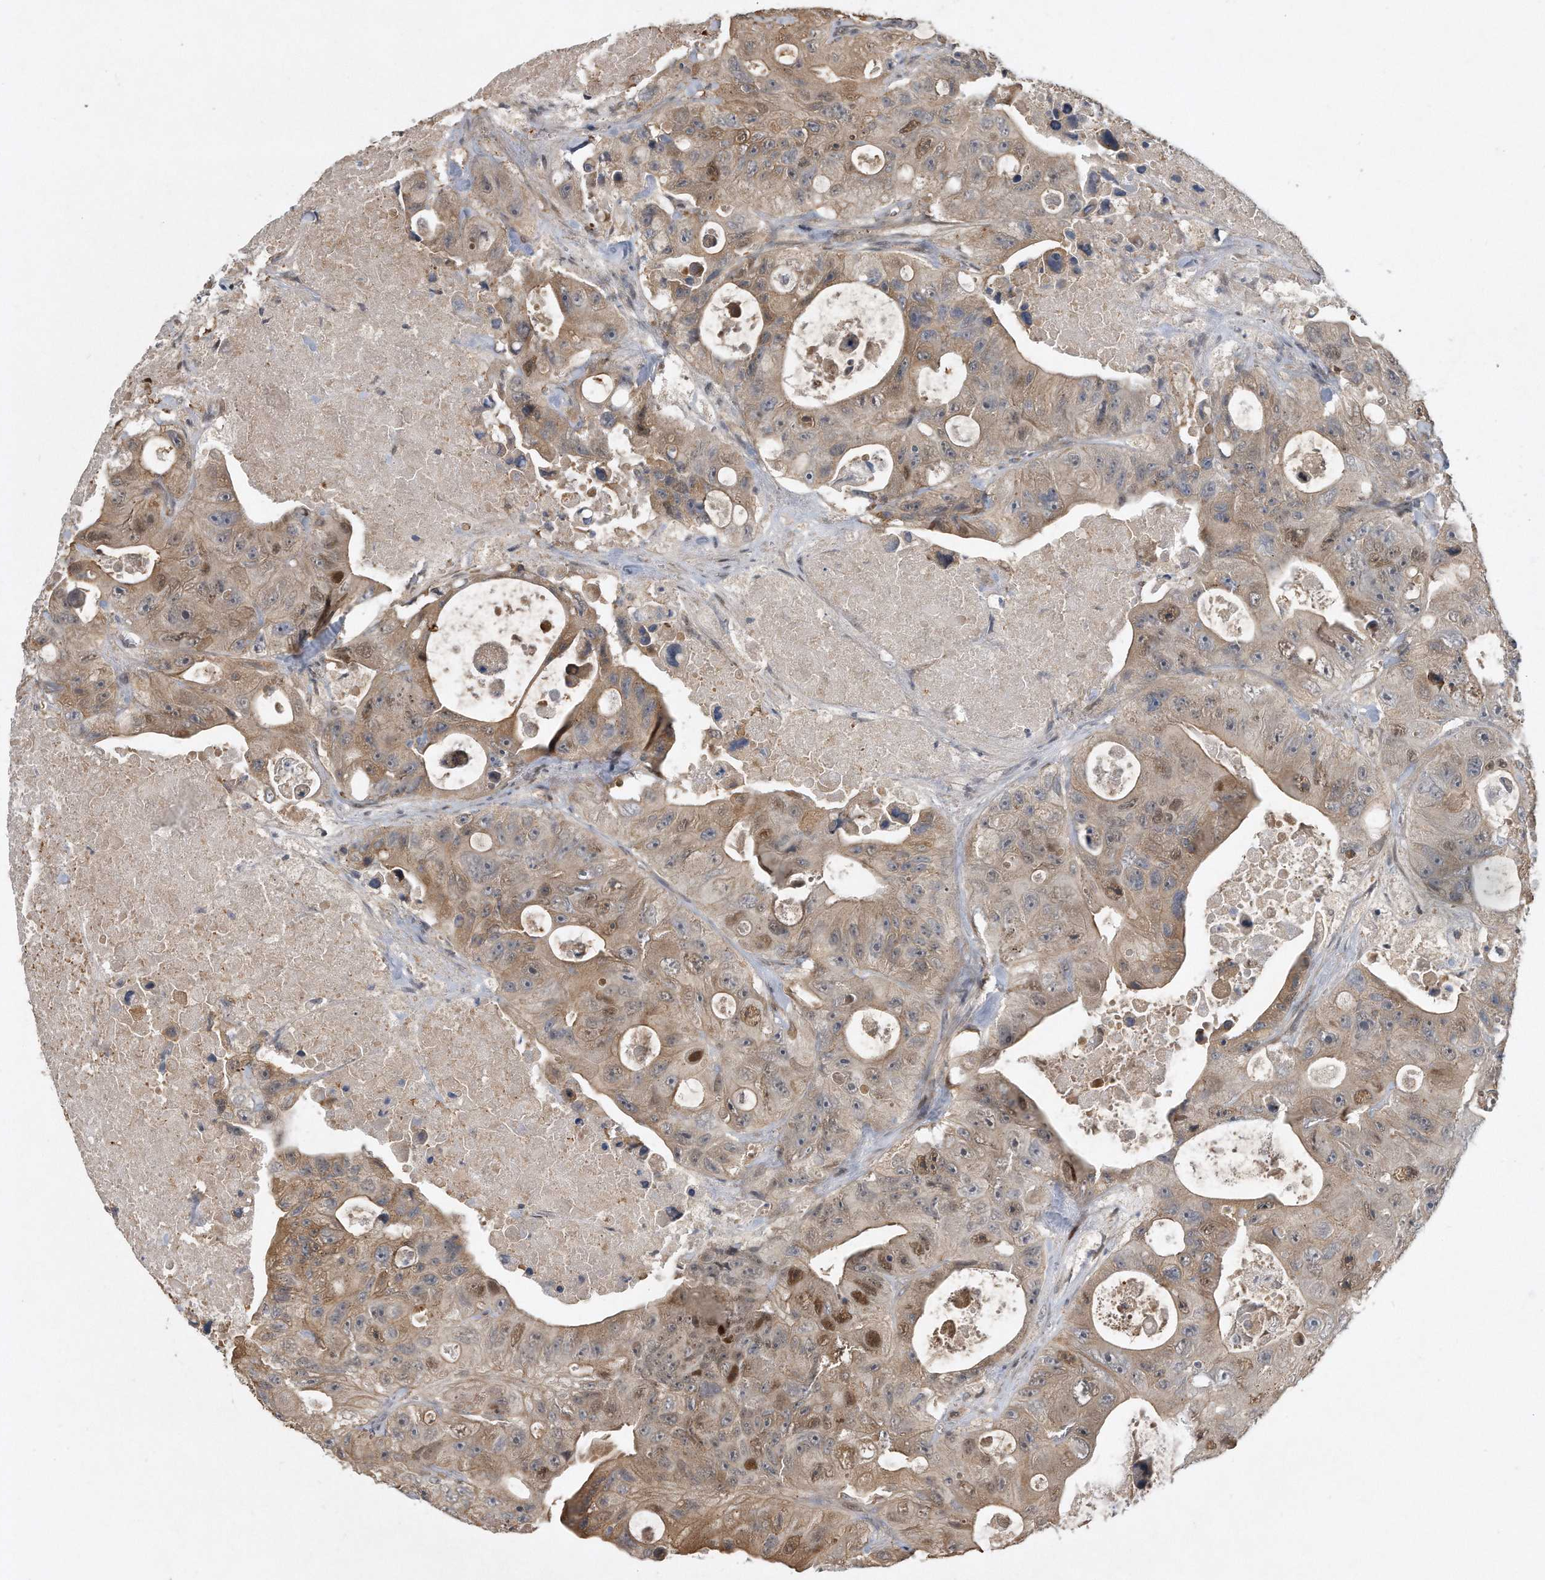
{"staining": {"intensity": "moderate", "quantity": "25%-75%", "location": "cytoplasmic/membranous,nuclear"}, "tissue": "colorectal cancer", "cell_type": "Tumor cells", "image_type": "cancer", "snomed": [{"axis": "morphology", "description": "Adenocarcinoma, NOS"}, {"axis": "topography", "description": "Colon"}], "caption": "Moderate cytoplasmic/membranous and nuclear expression for a protein is seen in about 25%-75% of tumor cells of colorectal cancer using IHC.", "gene": "PGBD2", "patient": {"sex": "female", "age": 46}}